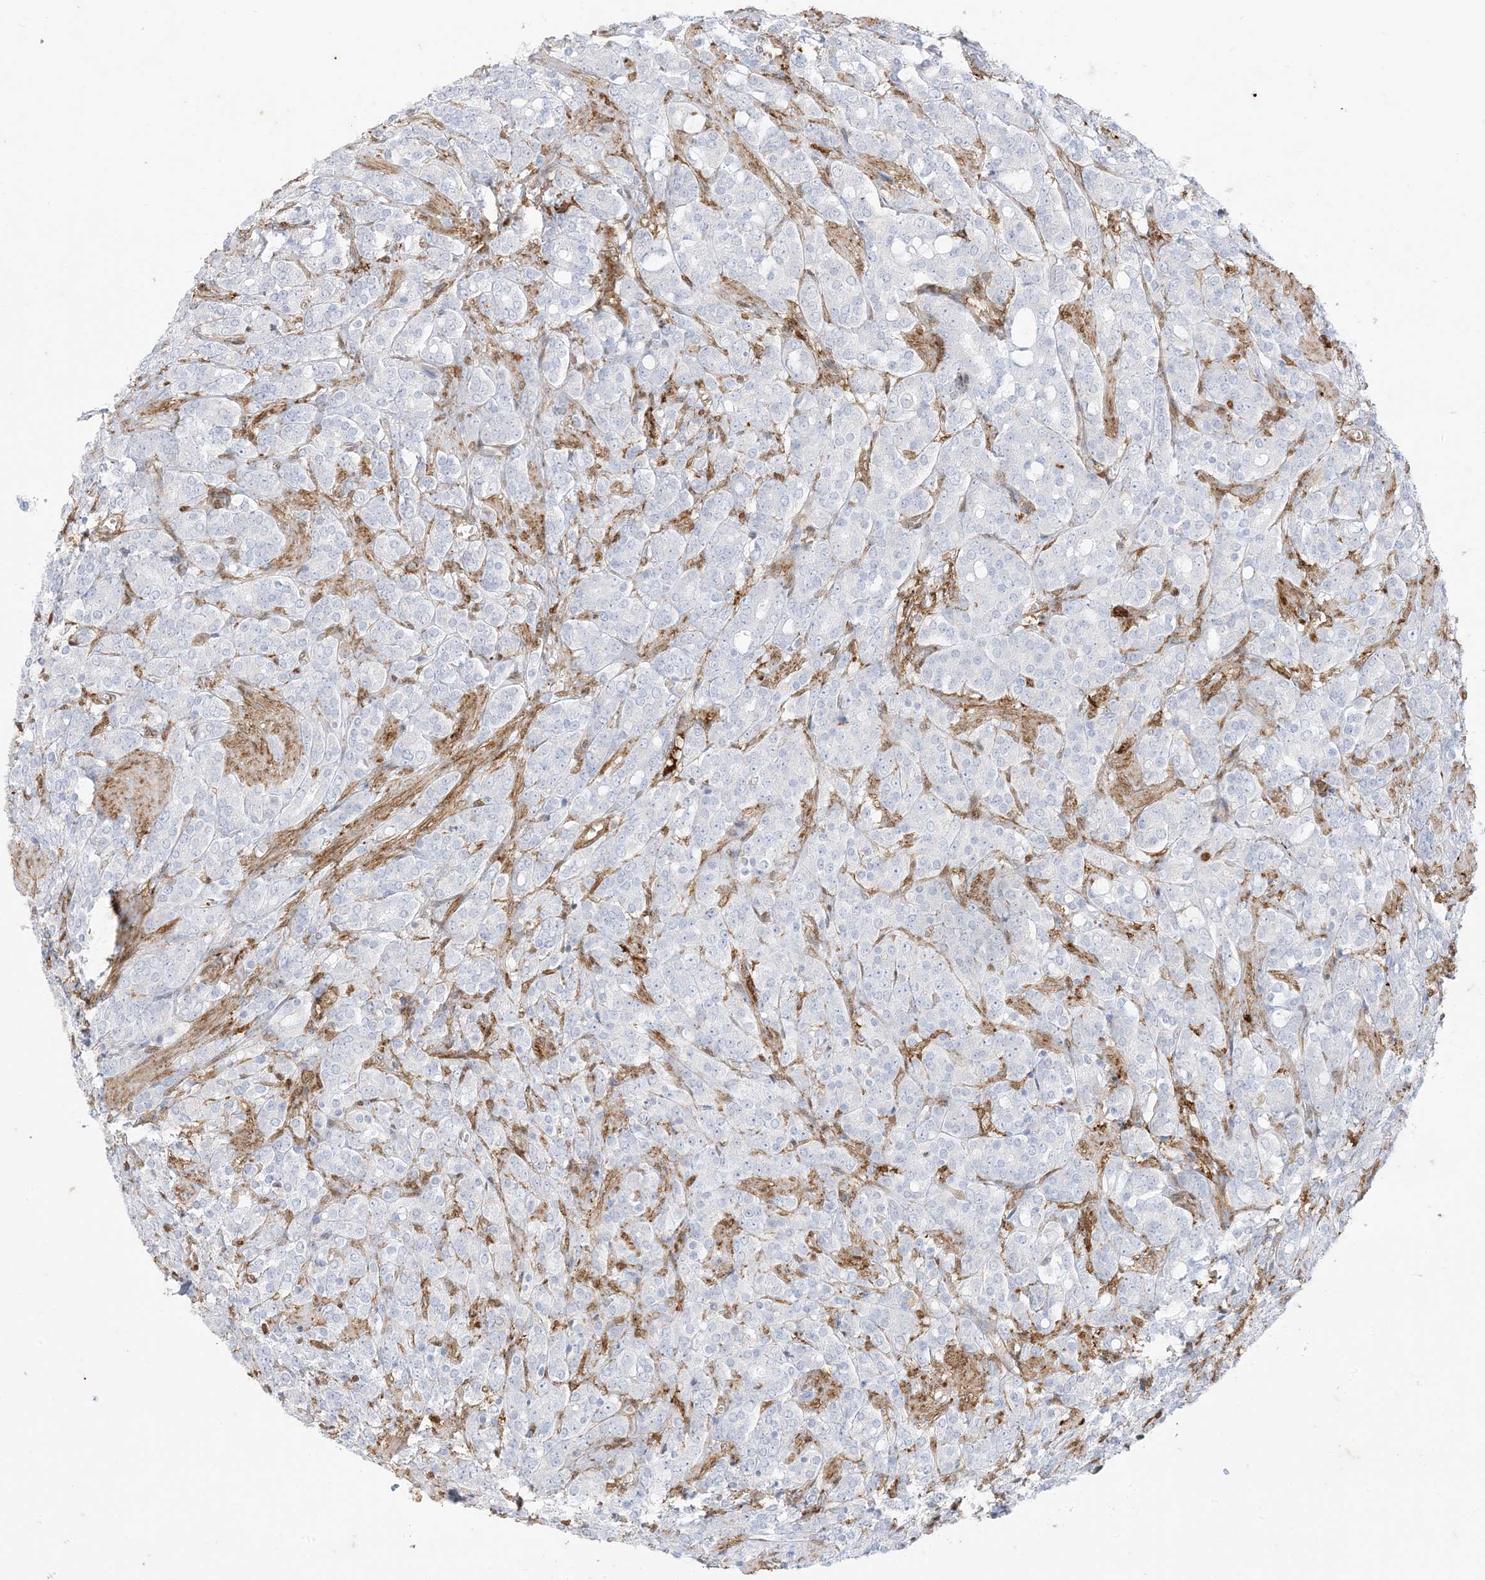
{"staining": {"intensity": "negative", "quantity": "none", "location": "none"}, "tissue": "prostate cancer", "cell_type": "Tumor cells", "image_type": "cancer", "snomed": [{"axis": "morphology", "description": "Adenocarcinoma, High grade"}, {"axis": "topography", "description": "Prostate"}], "caption": "High magnification brightfield microscopy of prostate adenocarcinoma (high-grade) stained with DAB (brown) and counterstained with hematoxylin (blue): tumor cells show no significant staining.", "gene": "GSN", "patient": {"sex": "male", "age": 62}}